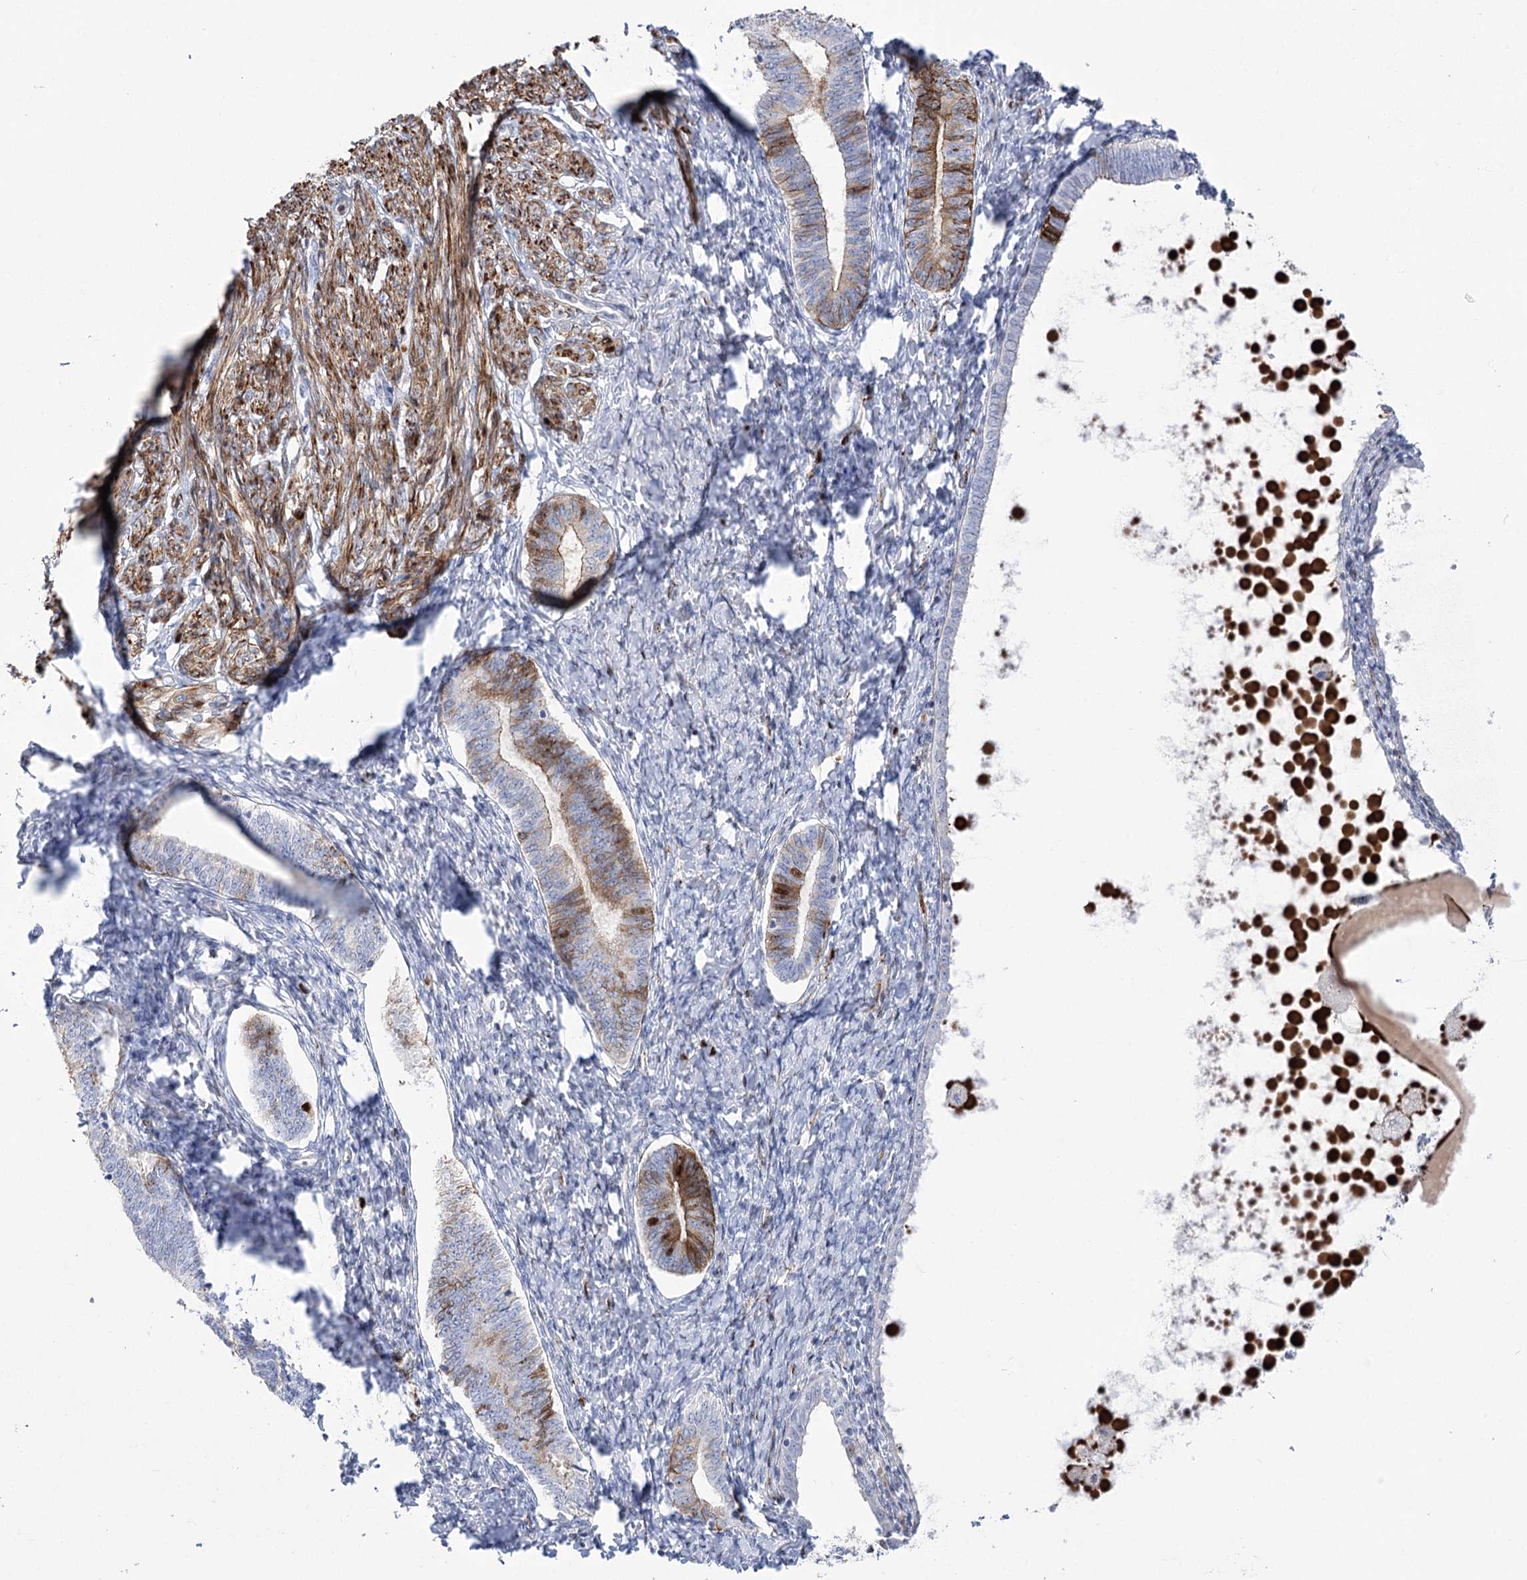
{"staining": {"intensity": "negative", "quantity": "none", "location": "none"}, "tissue": "endometrium", "cell_type": "Cells in endometrial stroma", "image_type": "normal", "snomed": [{"axis": "morphology", "description": "Normal tissue, NOS"}, {"axis": "topography", "description": "Endometrium"}], "caption": "An immunohistochemistry image of normal endometrium is shown. There is no staining in cells in endometrial stroma of endometrium. (Immunohistochemistry, brightfield microscopy, high magnification).", "gene": "ANKRD23", "patient": {"sex": "female", "age": 72}}